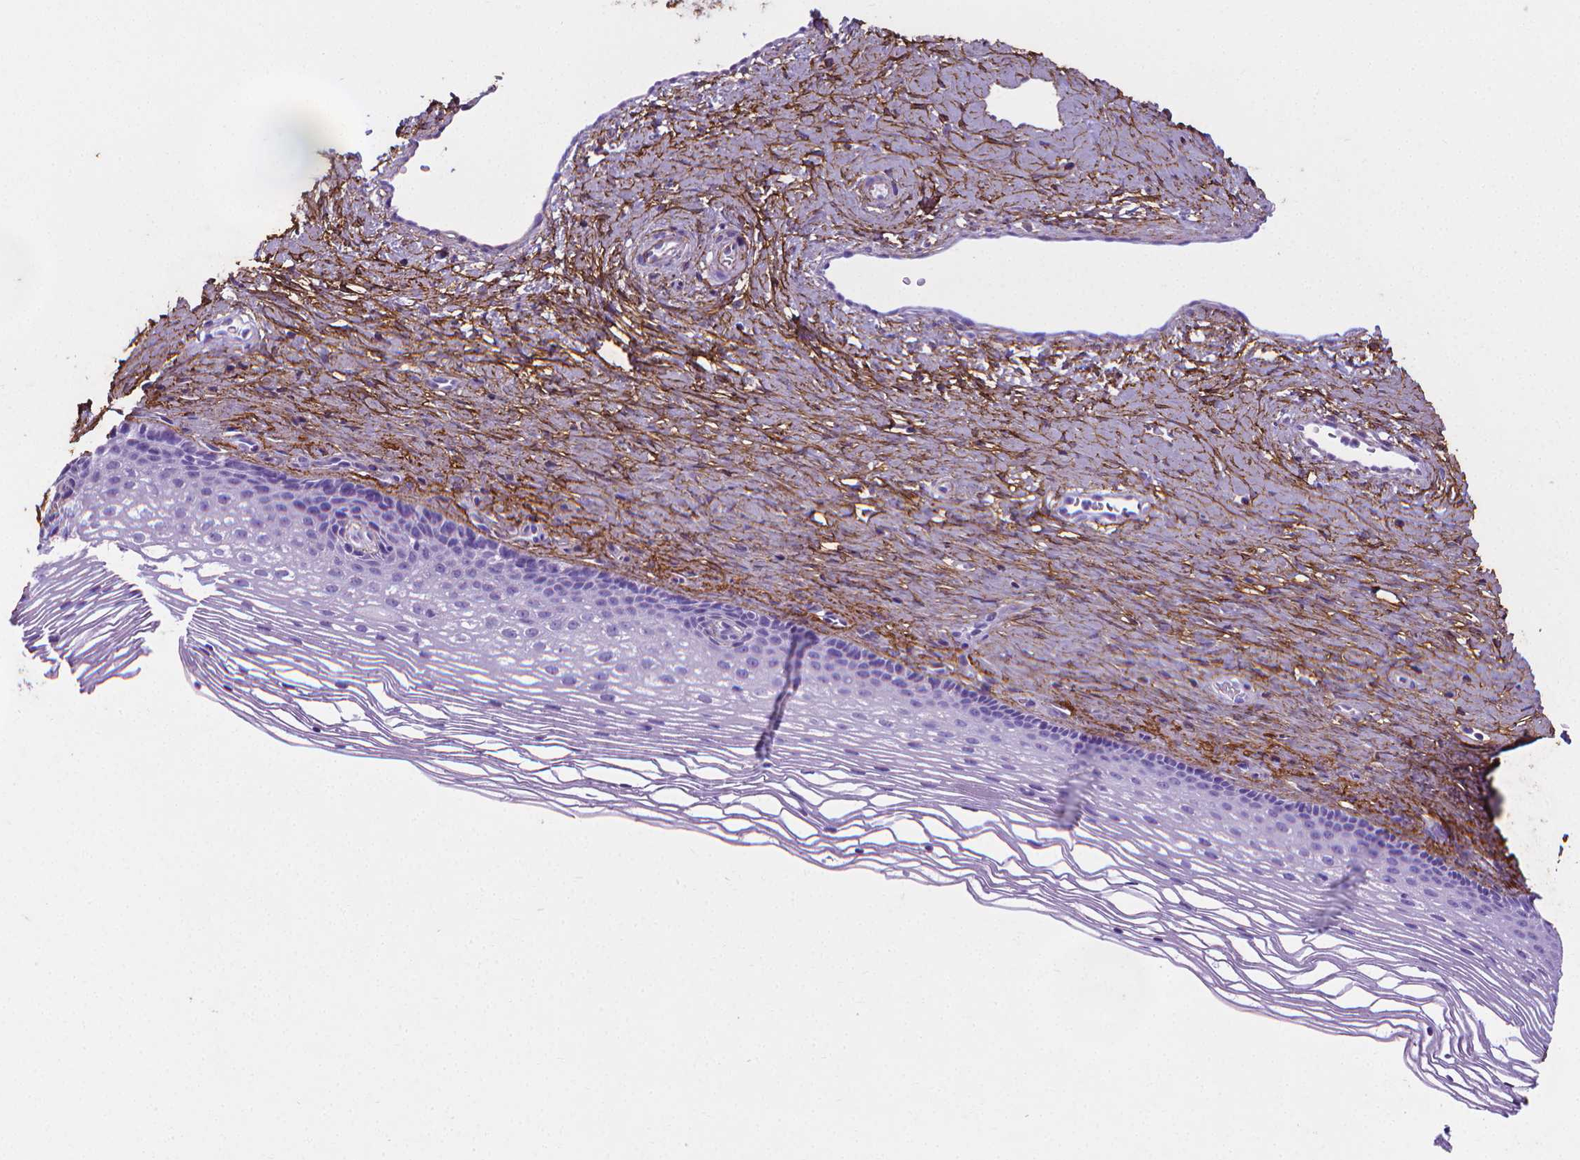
{"staining": {"intensity": "negative", "quantity": "none", "location": "none"}, "tissue": "cervix", "cell_type": "Glandular cells", "image_type": "normal", "snomed": [{"axis": "morphology", "description": "Normal tissue, NOS"}, {"axis": "topography", "description": "Cervix"}], "caption": "Human cervix stained for a protein using IHC shows no staining in glandular cells.", "gene": "MFAP2", "patient": {"sex": "female", "age": 34}}